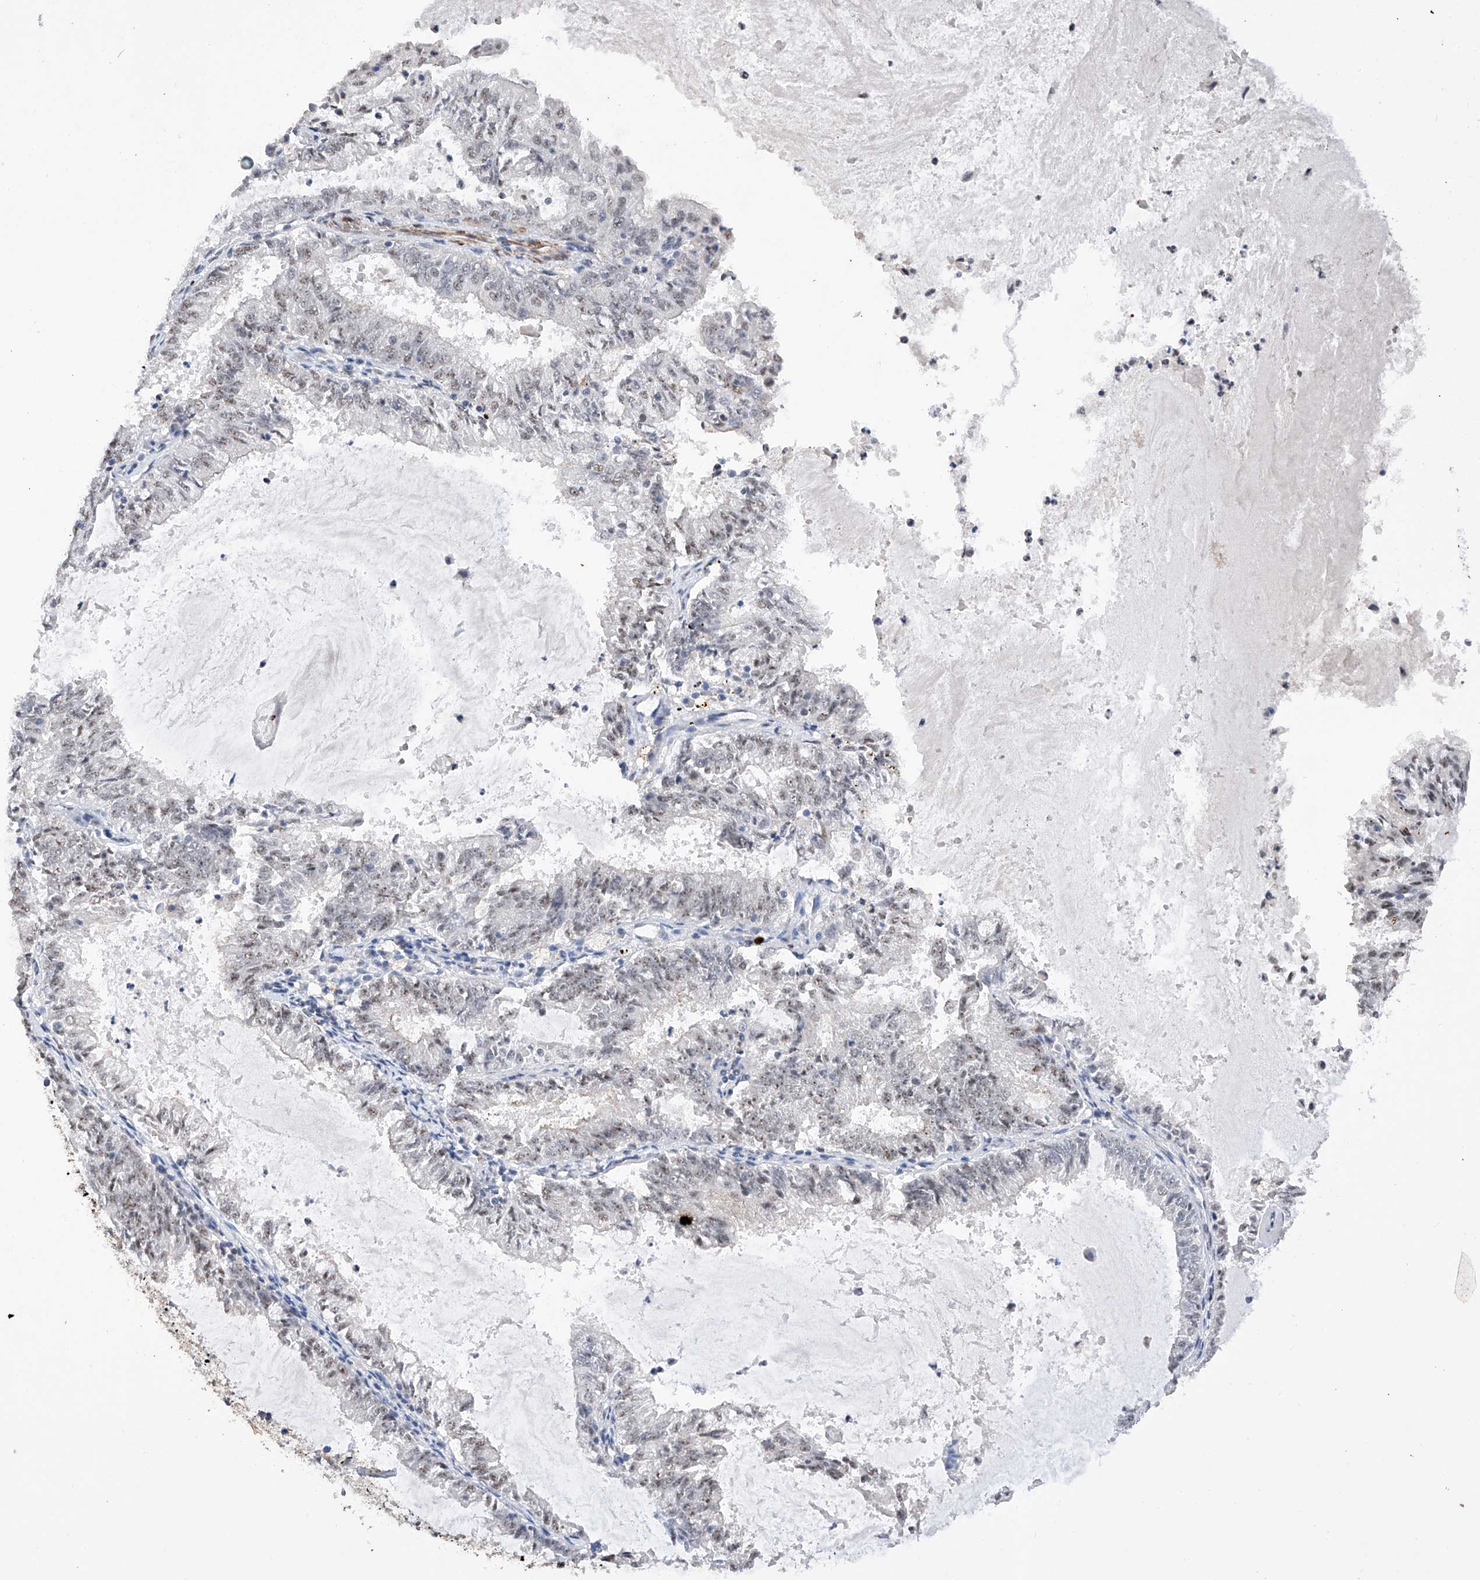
{"staining": {"intensity": "moderate", "quantity": "<25%", "location": "nuclear"}, "tissue": "endometrial cancer", "cell_type": "Tumor cells", "image_type": "cancer", "snomed": [{"axis": "morphology", "description": "Adenocarcinoma, NOS"}, {"axis": "topography", "description": "Endometrium"}], "caption": "This micrograph reveals IHC staining of adenocarcinoma (endometrial), with low moderate nuclear staining in about <25% of tumor cells.", "gene": "NFATC4", "patient": {"sex": "female", "age": 57}}